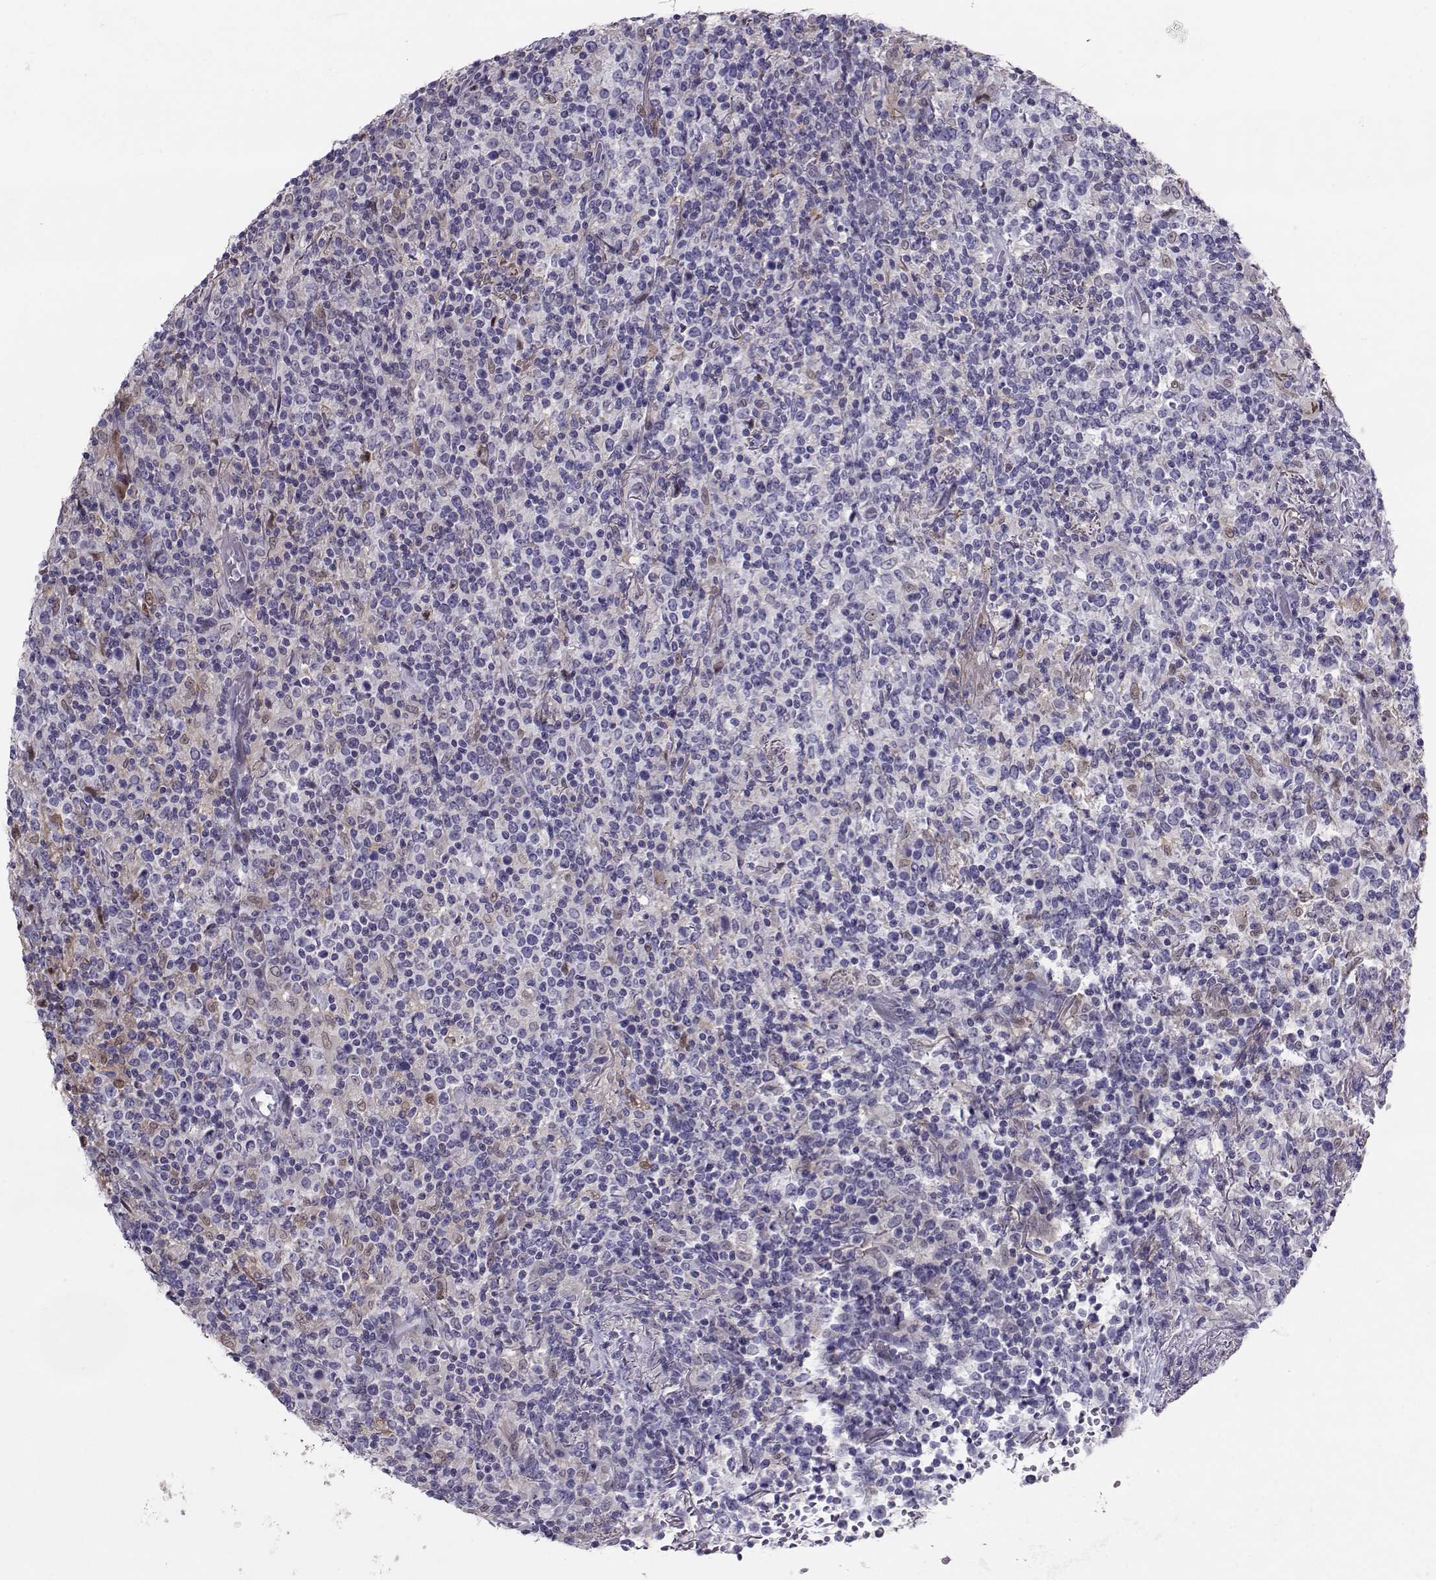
{"staining": {"intensity": "weak", "quantity": "<25%", "location": "nuclear"}, "tissue": "lymphoma", "cell_type": "Tumor cells", "image_type": "cancer", "snomed": [{"axis": "morphology", "description": "Malignant lymphoma, non-Hodgkin's type, High grade"}, {"axis": "topography", "description": "Lung"}], "caption": "This image is of malignant lymphoma, non-Hodgkin's type (high-grade) stained with immunohistochemistry to label a protein in brown with the nuclei are counter-stained blue. There is no staining in tumor cells. (DAB IHC visualized using brightfield microscopy, high magnification).", "gene": "PGK1", "patient": {"sex": "male", "age": 79}}